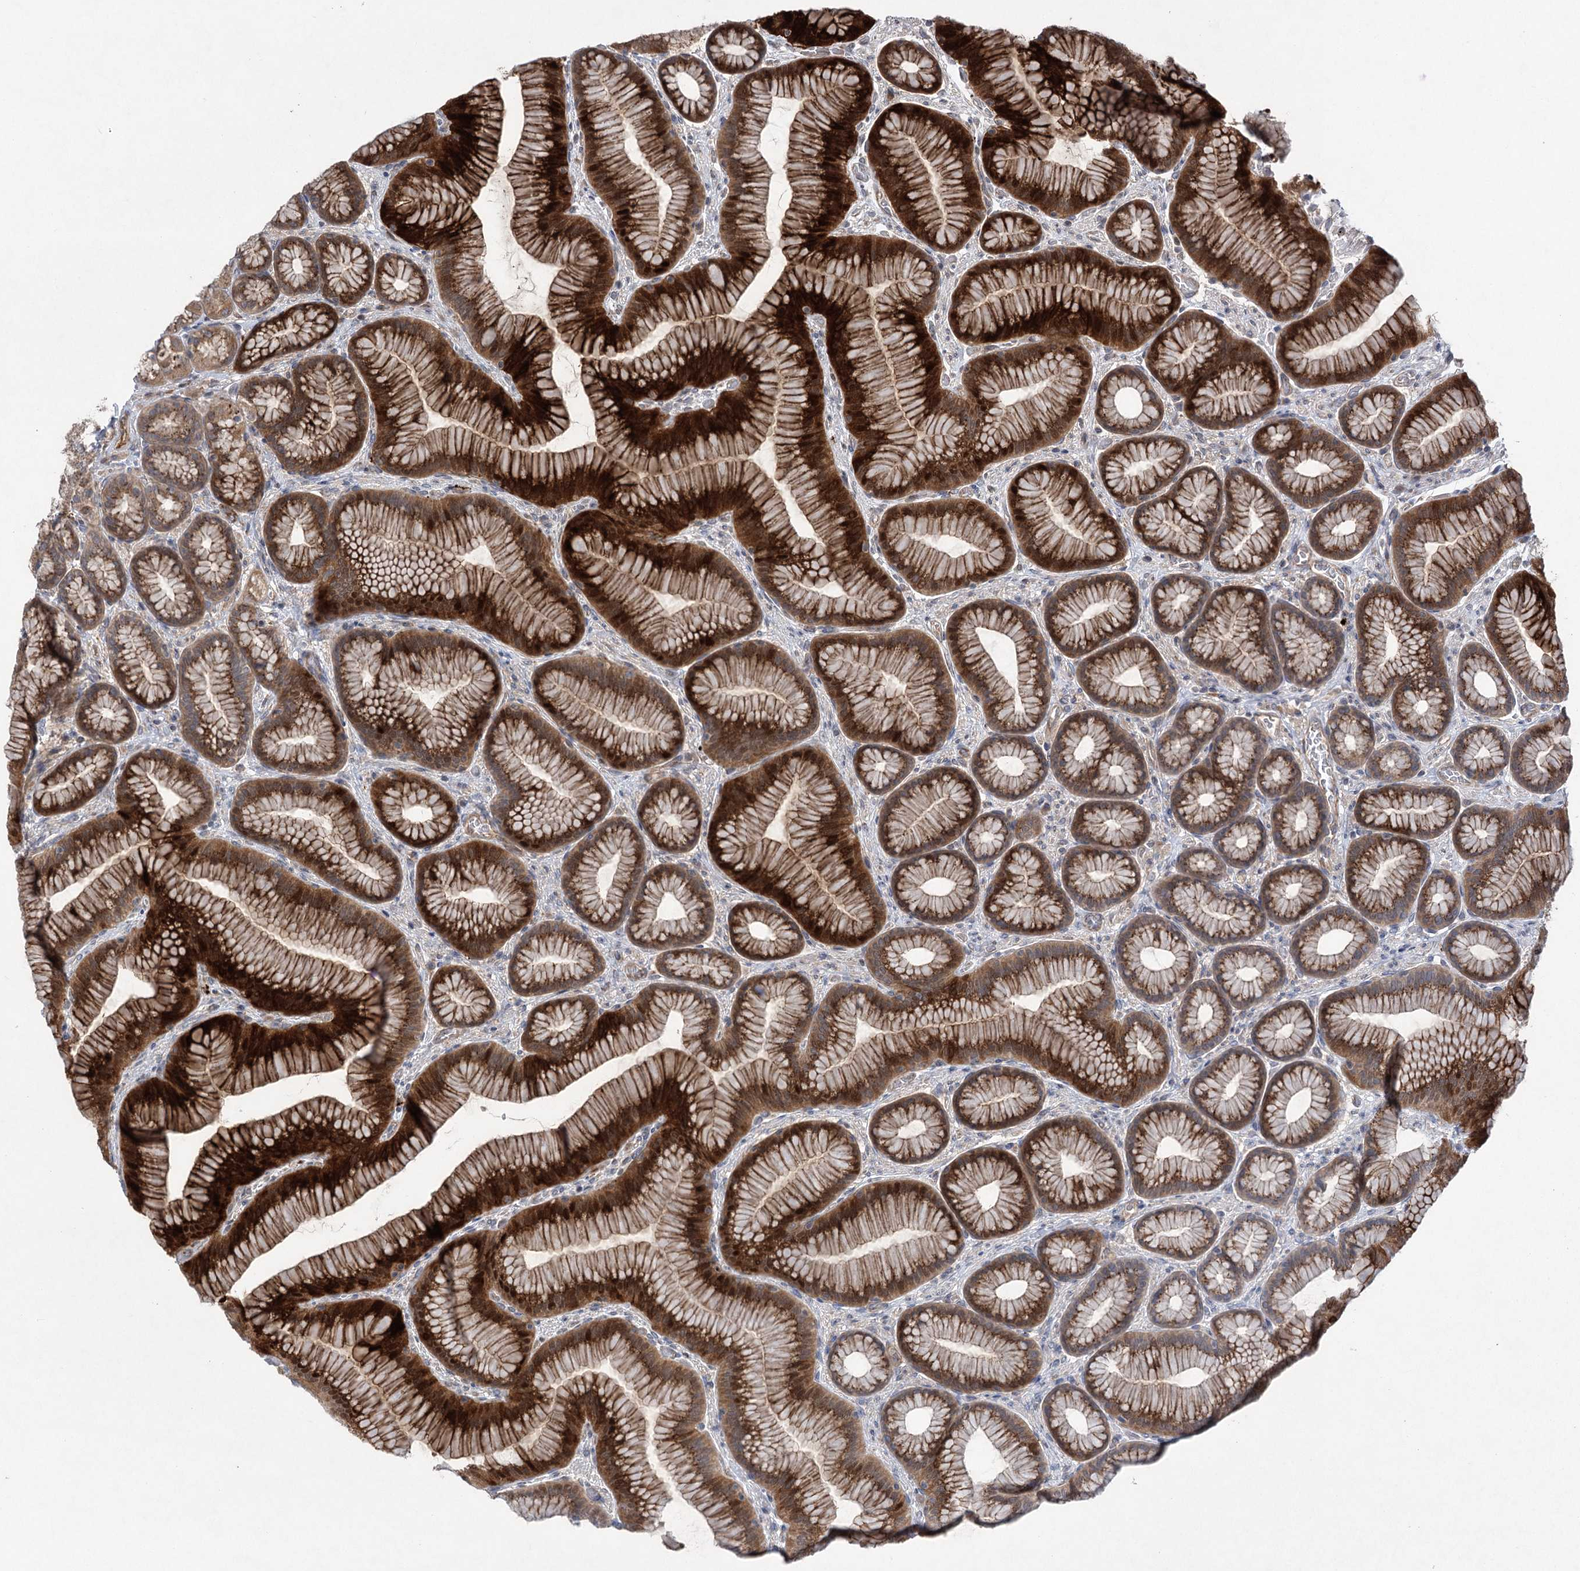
{"staining": {"intensity": "strong", "quantity": ">75%", "location": "cytoplasmic/membranous,nuclear"}, "tissue": "stomach", "cell_type": "Glandular cells", "image_type": "normal", "snomed": [{"axis": "morphology", "description": "Normal tissue, NOS"}, {"axis": "morphology", "description": "Adenocarcinoma, NOS"}, {"axis": "morphology", "description": "Adenocarcinoma, High grade"}, {"axis": "topography", "description": "Stomach, upper"}, {"axis": "topography", "description": "Stomach"}], "caption": "This micrograph displays immunohistochemistry staining of benign stomach, with high strong cytoplasmic/membranous,nuclear expression in approximately >75% of glandular cells.", "gene": "METTL24", "patient": {"sex": "female", "age": 65}}